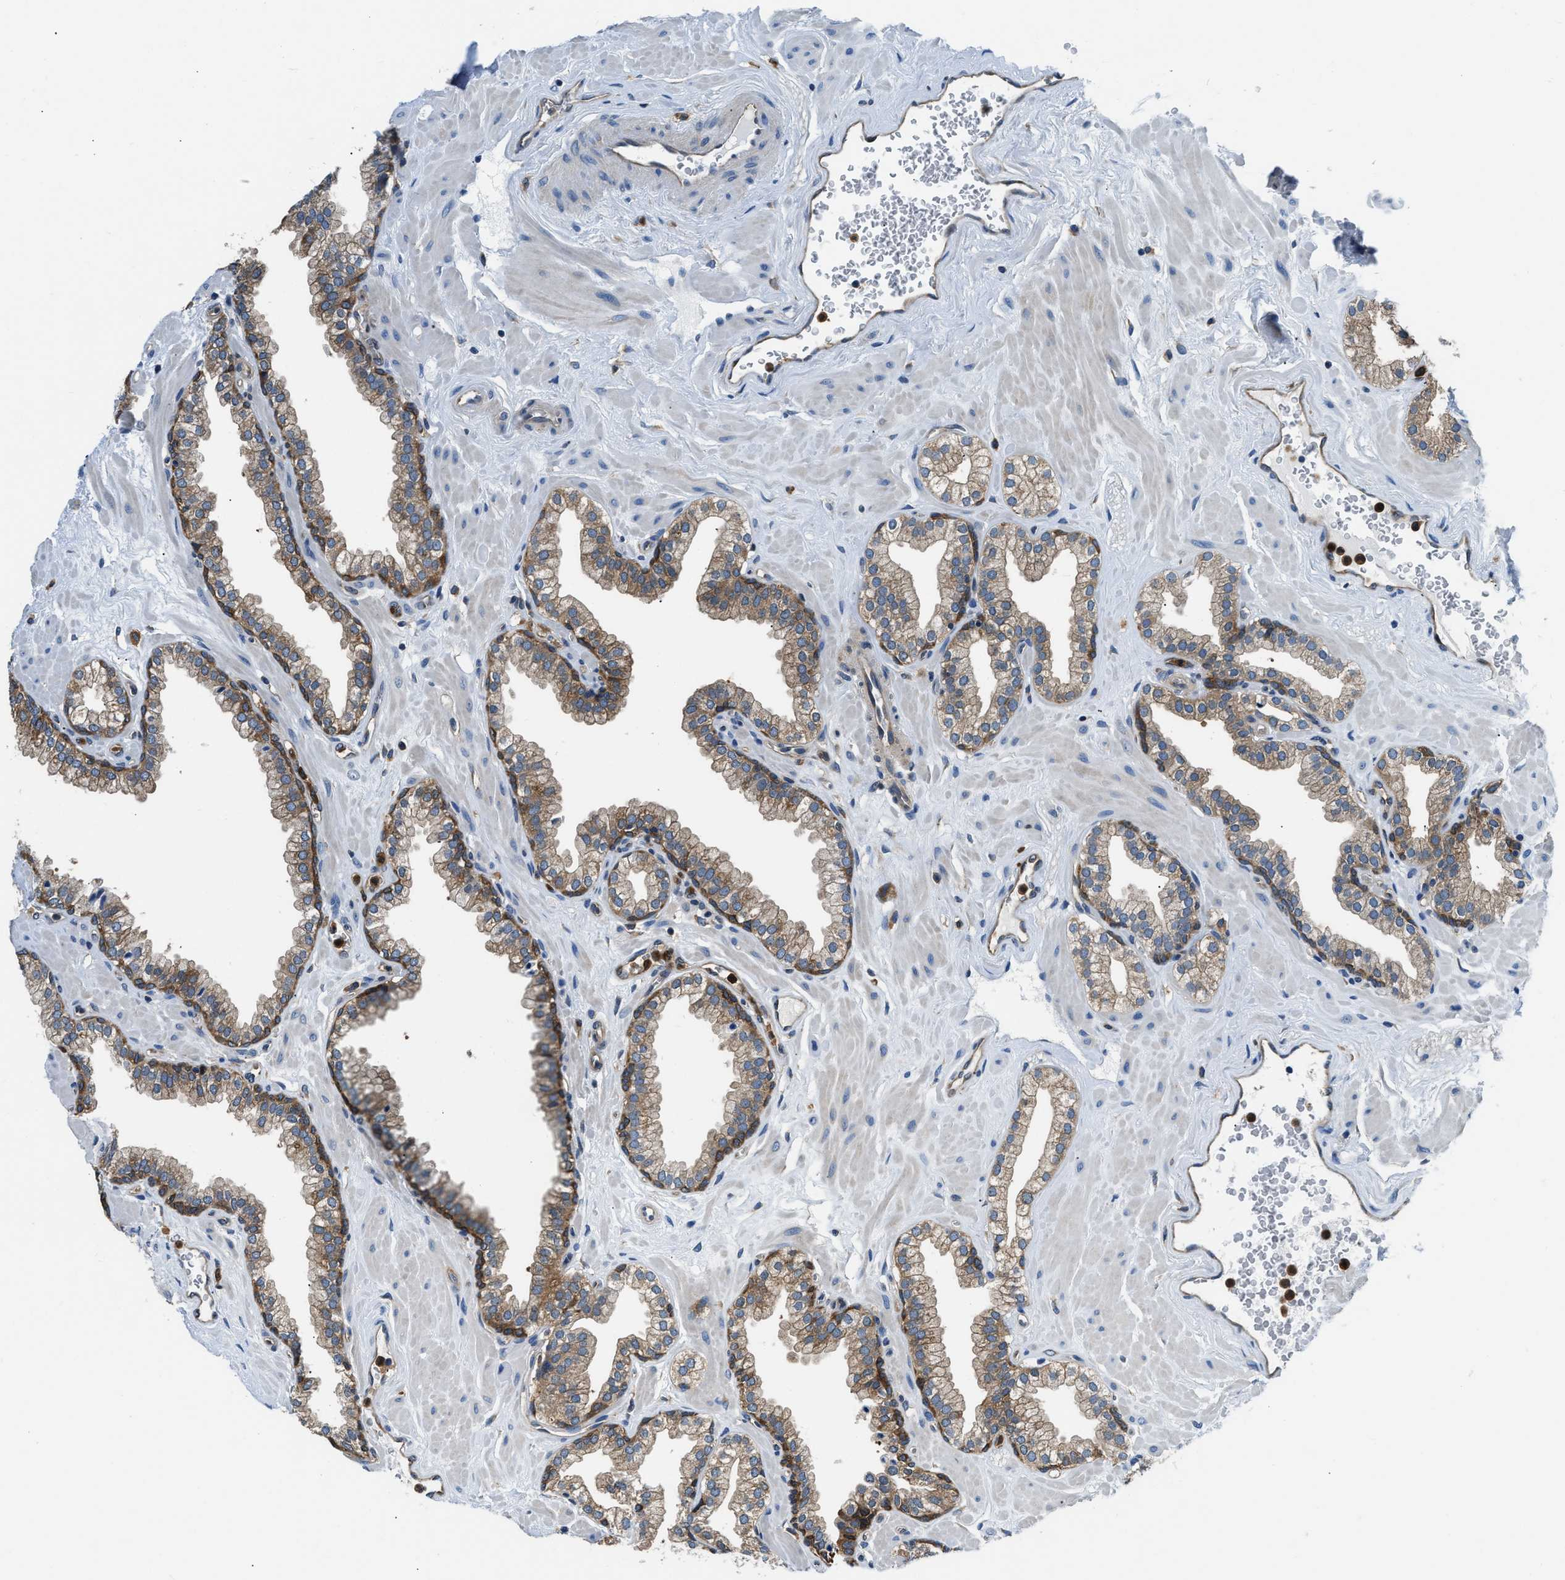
{"staining": {"intensity": "moderate", "quantity": "25%-75%", "location": "cytoplasmic/membranous"}, "tissue": "prostate", "cell_type": "Glandular cells", "image_type": "normal", "snomed": [{"axis": "morphology", "description": "Normal tissue, NOS"}, {"axis": "morphology", "description": "Urothelial carcinoma, Low grade"}, {"axis": "topography", "description": "Urinary bladder"}, {"axis": "topography", "description": "Prostate"}], "caption": "A brown stain highlights moderate cytoplasmic/membranous staining of a protein in glandular cells of benign human prostate.", "gene": "PKM", "patient": {"sex": "male", "age": 60}}